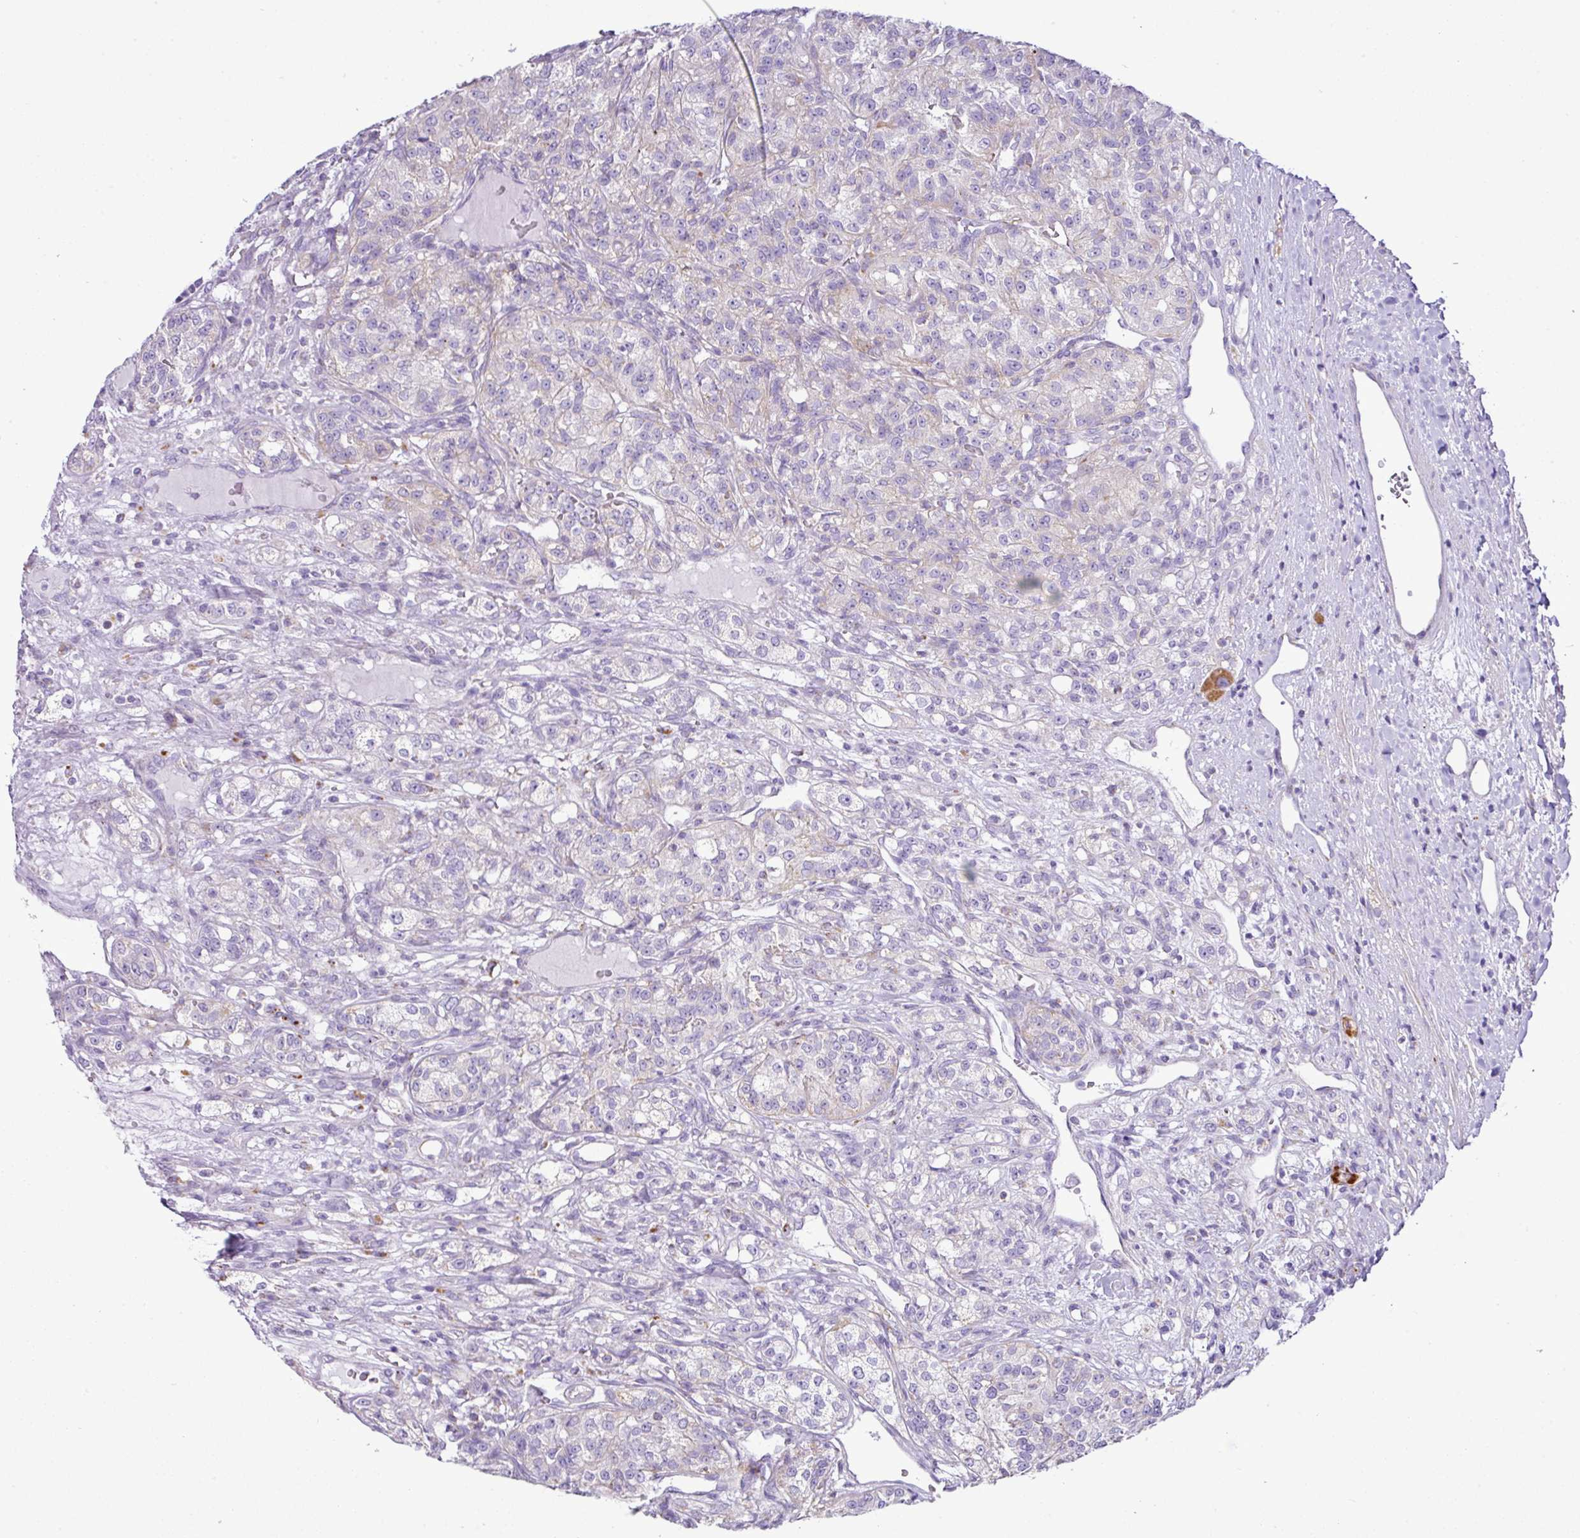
{"staining": {"intensity": "weak", "quantity": "<25%", "location": "cytoplasmic/membranous"}, "tissue": "renal cancer", "cell_type": "Tumor cells", "image_type": "cancer", "snomed": [{"axis": "morphology", "description": "Adenocarcinoma, NOS"}, {"axis": "topography", "description": "Kidney"}], "caption": "Renal cancer (adenocarcinoma) stained for a protein using immunohistochemistry reveals no positivity tumor cells.", "gene": "PGAP4", "patient": {"sex": "female", "age": 63}}